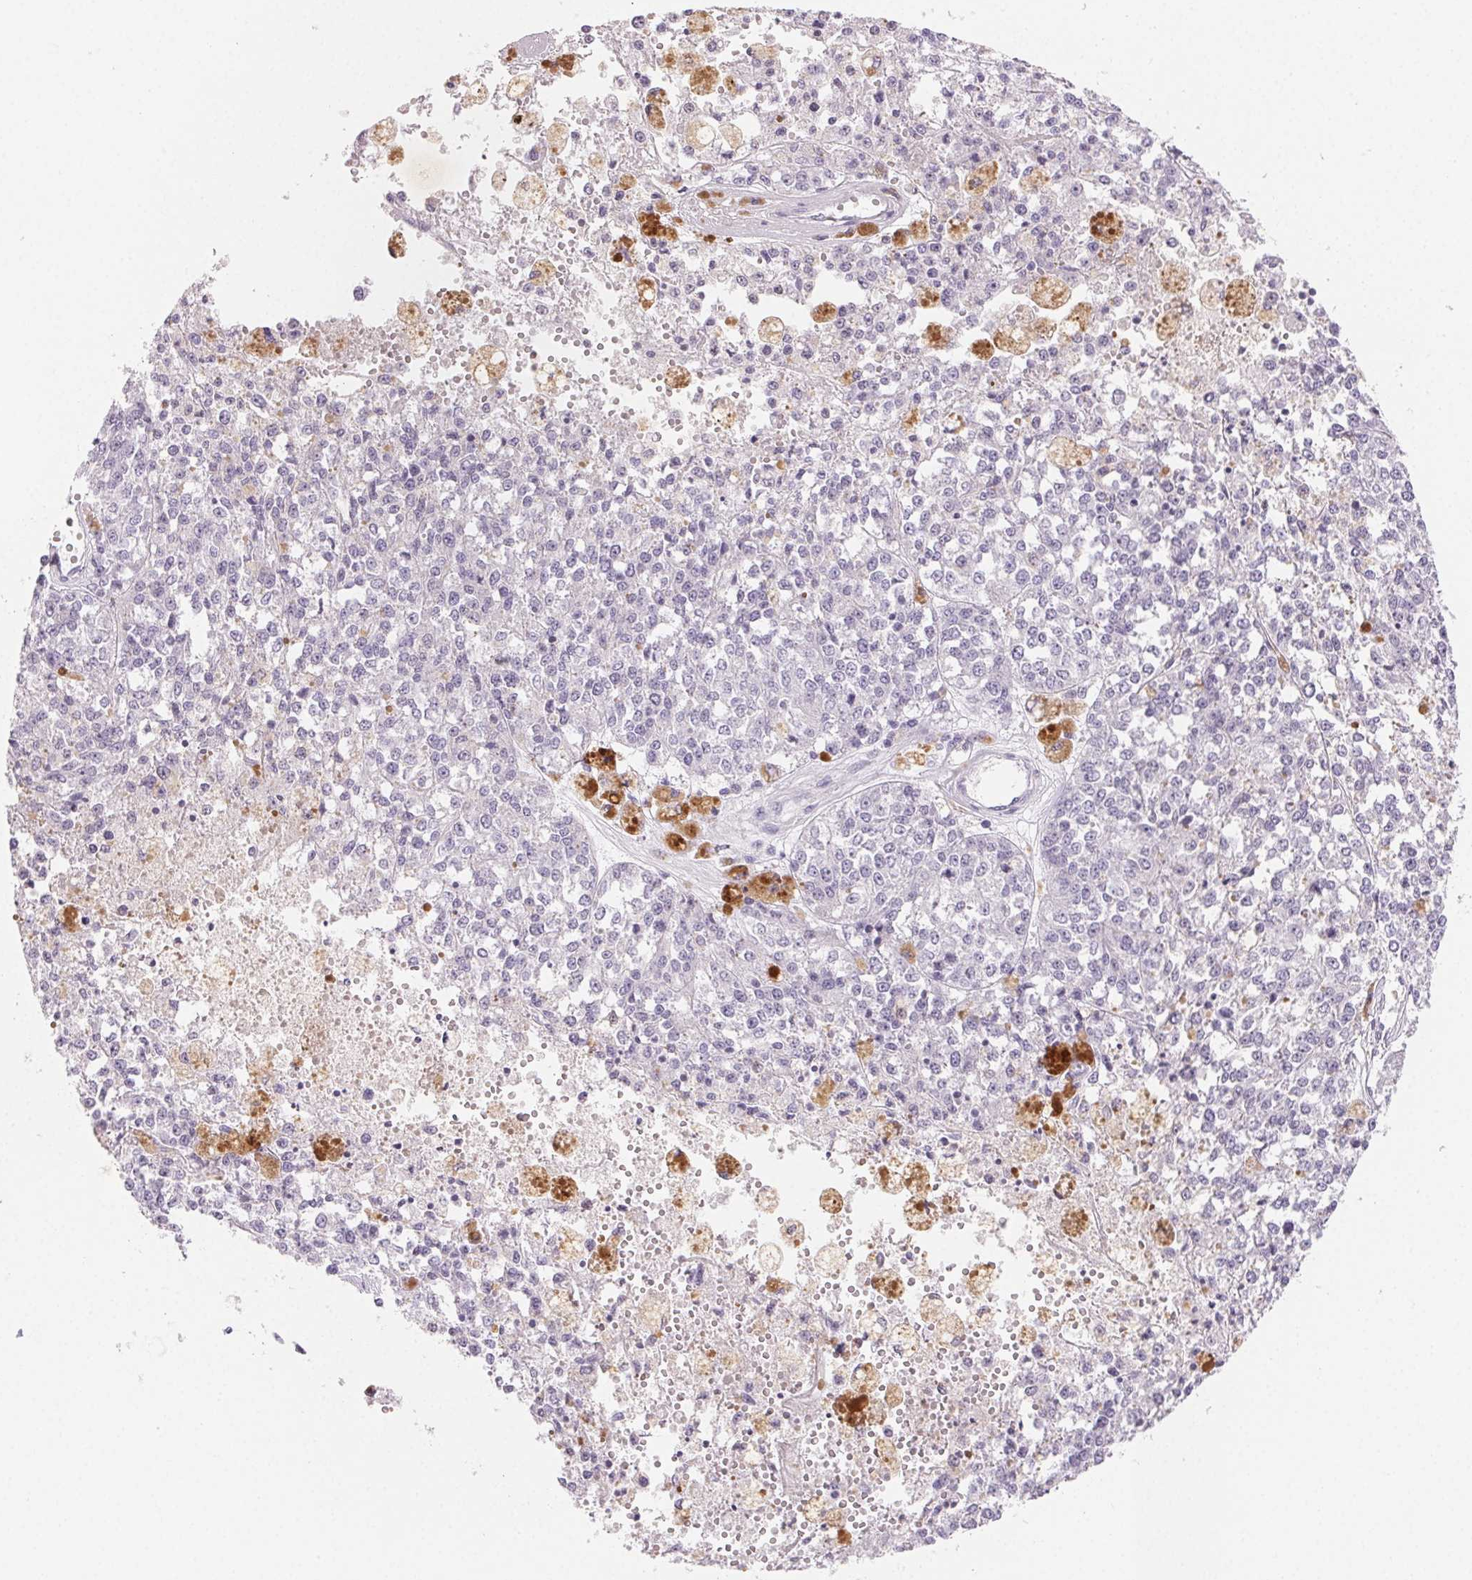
{"staining": {"intensity": "negative", "quantity": "none", "location": "none"}, "tissue": "melanoma", "cell_type": "Tumor cells", "image_type": "cancer", "snomed": [{"axis": "morphology", "description": "Malignant melanoma, Metastatic site"}, {"axis": "topography", "description": "Lymph node"}], "caption": "A high-resolution micrograph shows immunohistochemistry staining of malignant melanoma (metastatic site), which displays no significant expression in tumor cells.", "gene": "BPIFB2", "patient": {"sex": "female", "age": 64}}